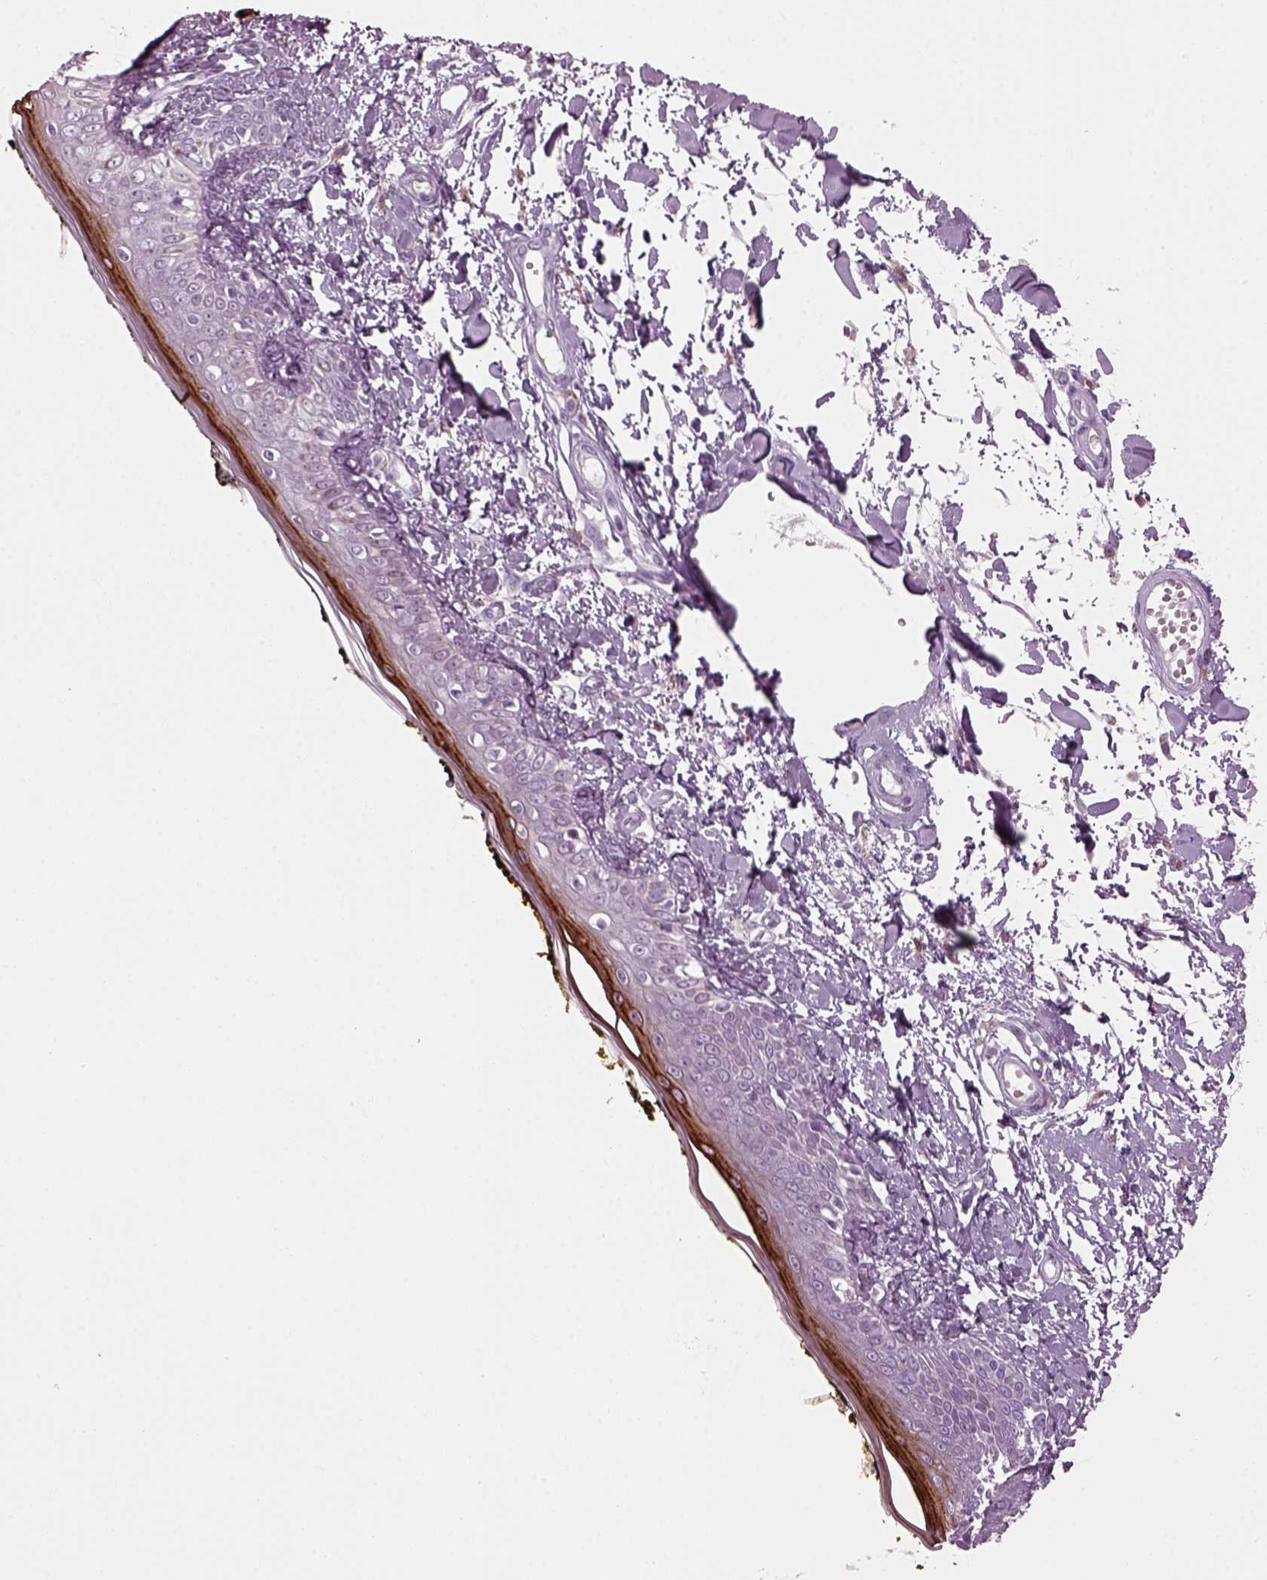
{"staining": {"intensity": "negative", "quantity": "none", "location": "none"}, "tissue": "skin", "cell_type": "Fibroblasts", "image_type": "normal", "snomed": [{"axis": "morphology", "description": "Normal tissue, NOS"}, {"axis": "topography", "description": "Skin"}], "caption": "Fibroblasts show no significant expression in normal skin. Brightfield microscopy of immunohistochemistry stained with DAB (brown) and hematoxylin (blue), captured at high magnification.", "gene": "PRR9", "patient": {"sex": "male", "age": 76}}